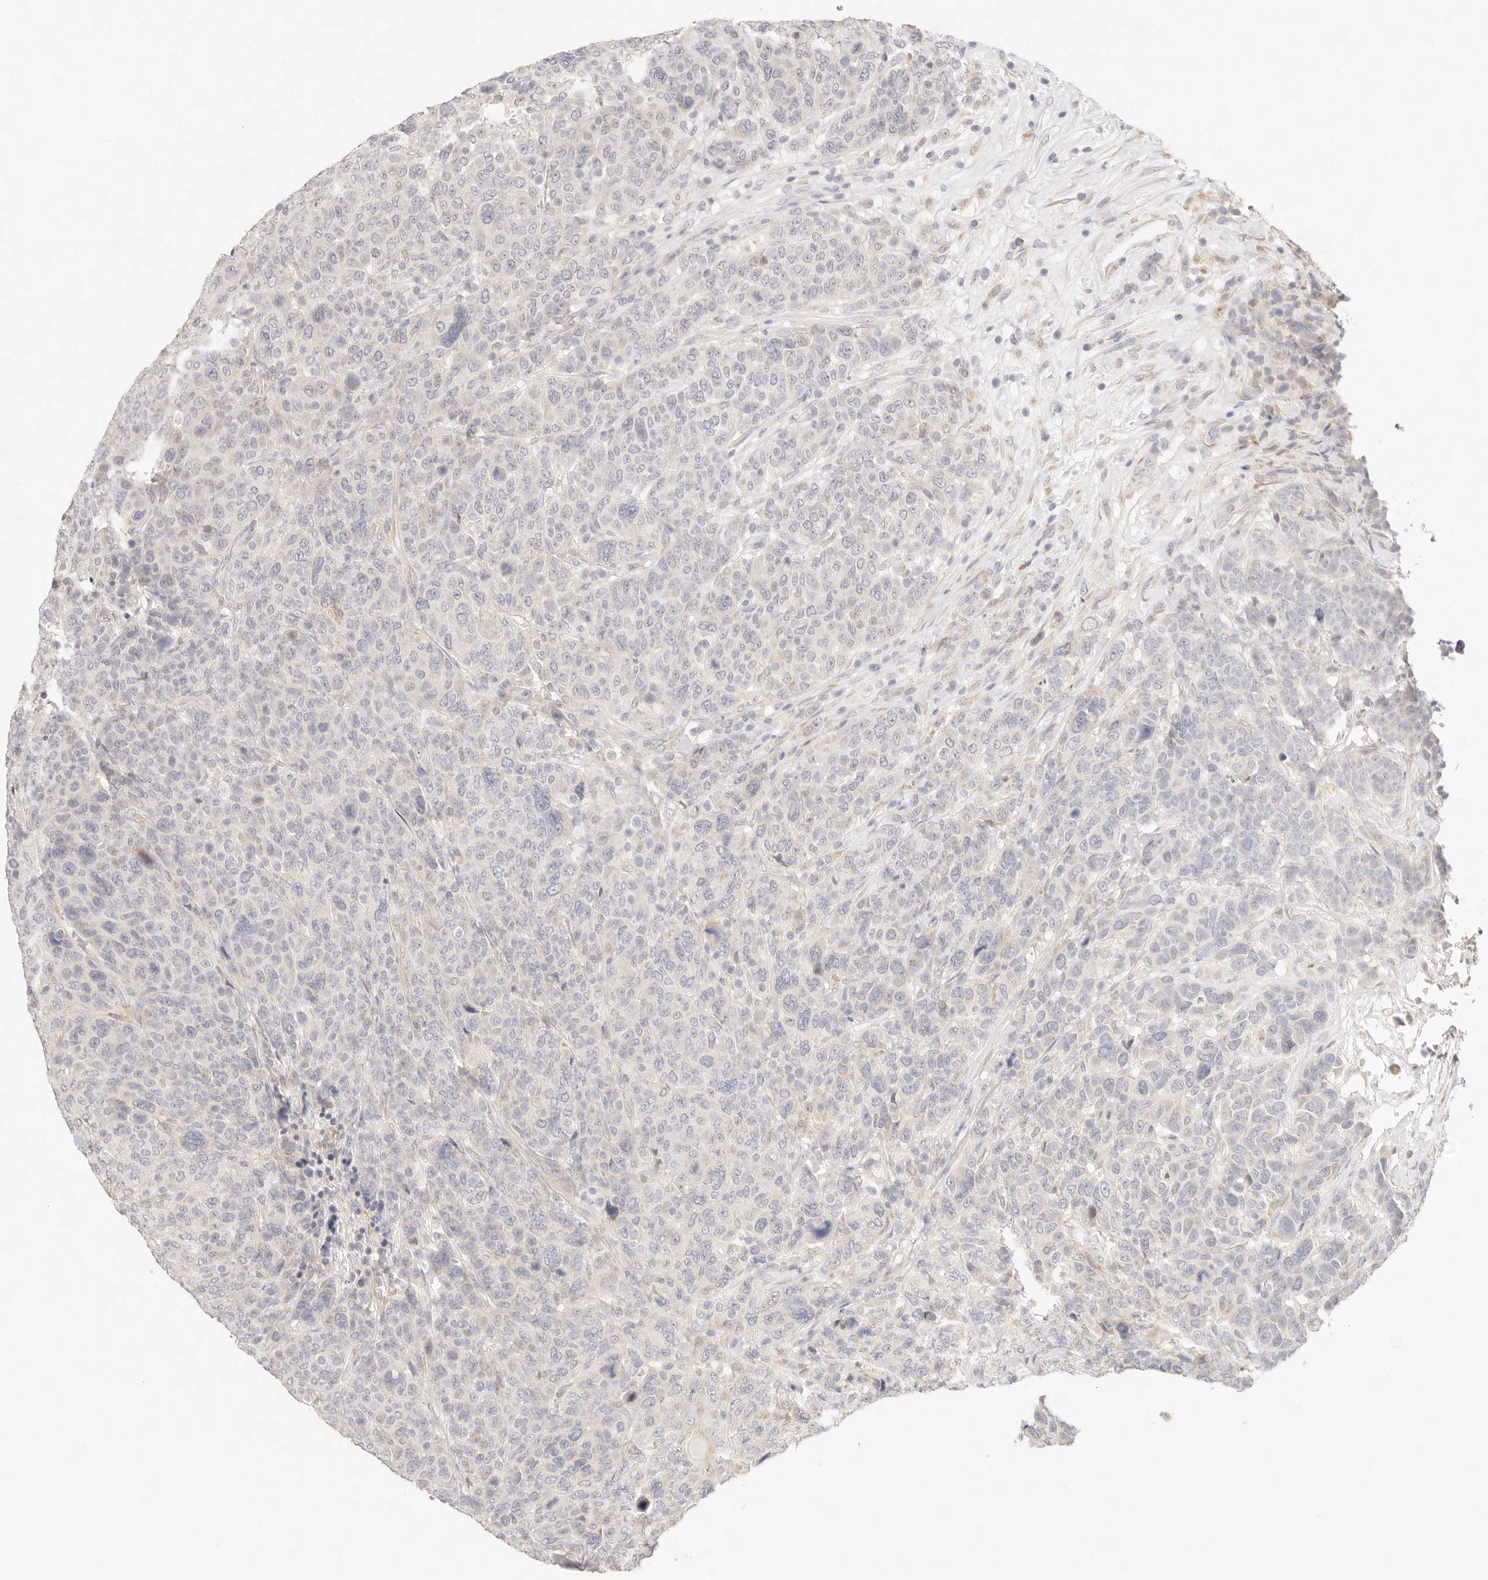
{"staining": {"intensity": "negative", "quantity": "none", "location": "none"}, "tissue": "breast cancer", "cell_type": "Tumor cells", "image_type": "cancer", "snomed": [{"axis": "morphology", "description": "Duct carcinoma"}, {"axis": "topography", "description": "Breast"}], "caption": "DAB immunohistochemical staining of human breast intraductal carcinoma exhibits no significant positivity in tumor cells.", "gene": "GPR156", "patient": {"sex": "female", "age": 37}}